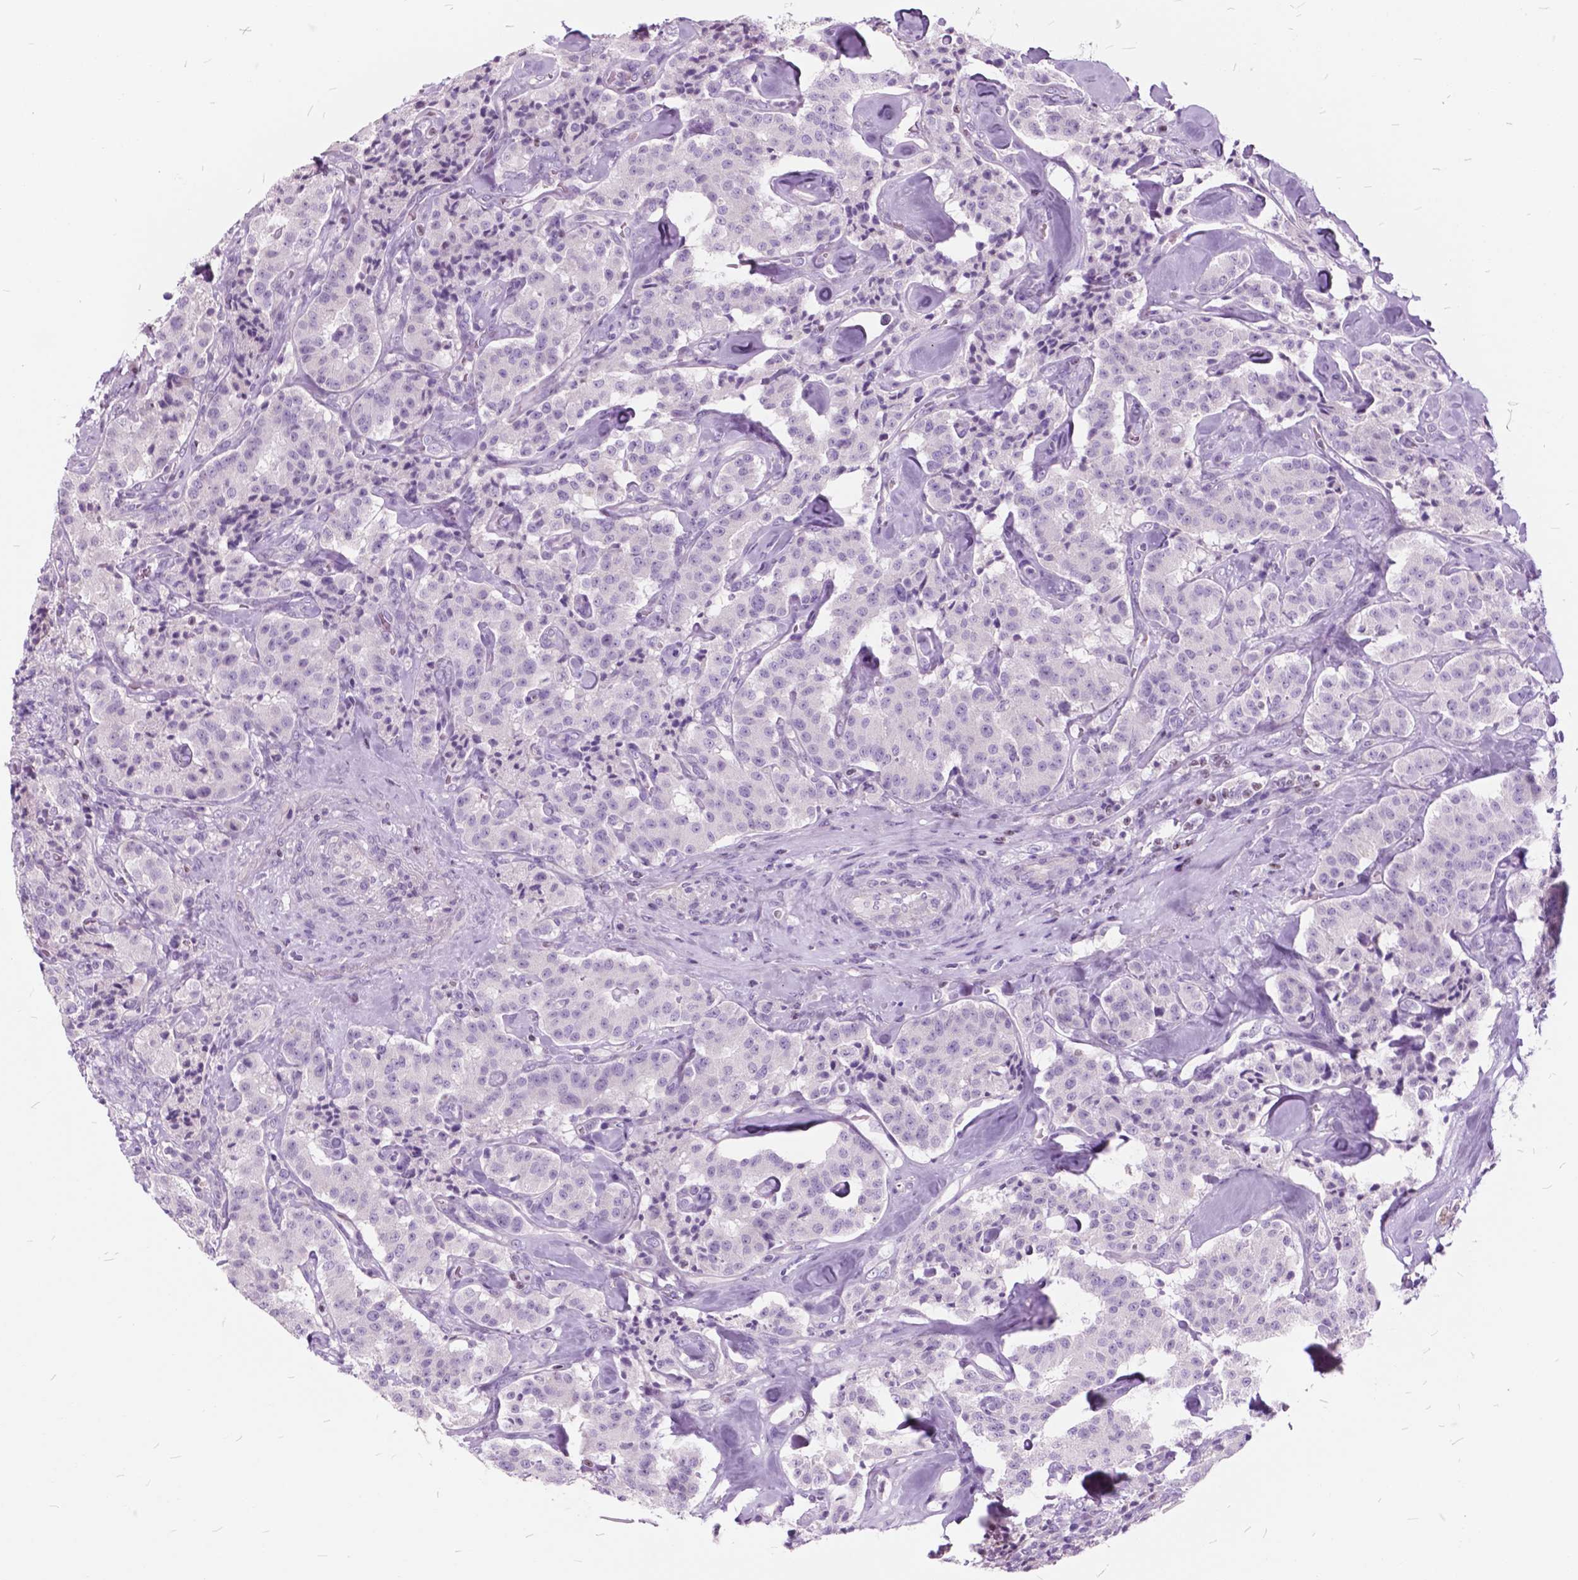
{"staining": {"intensity": "negative", "quantity": "none", "location": "none"}, "tissue": "carcinoid", "cell_type": "Tumor cells", "image_type": "cancer", "snomed": [{"axis": "morphology", "description": "Carcinoid, malignant, NOS"}, {"axis": "topography", "description": "Pancreas"}], "caption": "Malignant carcinoid was stained to show a protein in brown. There is no significant positivity in tumor cells.", "gene": "SP140", "patient": {"sex": "male", "age": 41}}